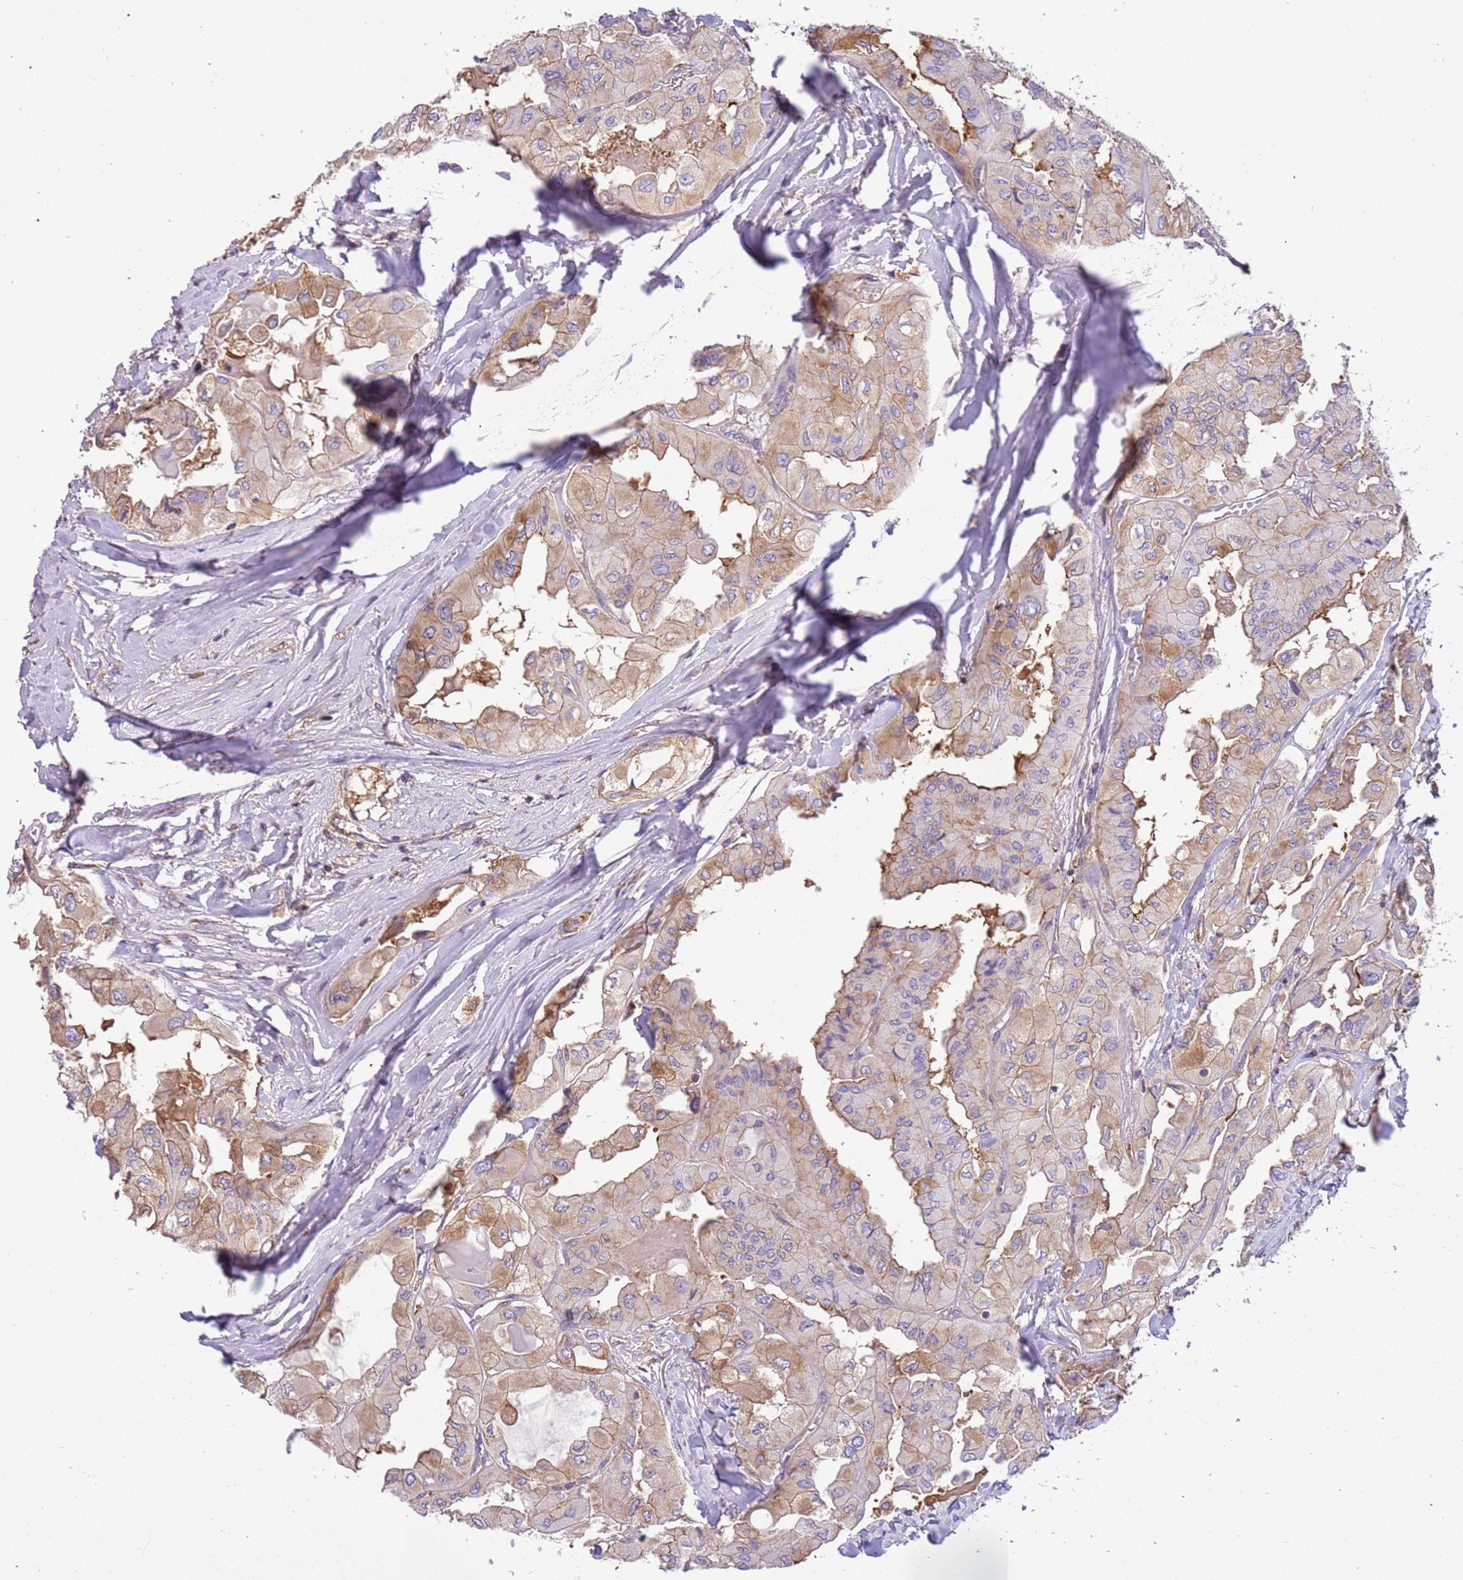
{"staining": {"intensity": "moderate", "quantity": "25%-75%", "location": "cytoplasmic/membranous"}, "tissue": "thyroid cancer", "cell_type": "Tumor cells", "image_type": "cancer", "snomed": [{"axis": "morphology", "description": "Normal tissue, NOS"}, {"axis": "morphology", "description": "Papillary adenocarcinoma, NOS"}, {"axis": "topography", "description": "Thyroid gland"}], "caption": "IHC of thyroid cancer reveals medium levels of moderate cytoplasmic/membranous staining in approximately 25%-75% of tumor cells.", "gene": "NAALADL1", "patient": {"sex": "female", "age": 59}}